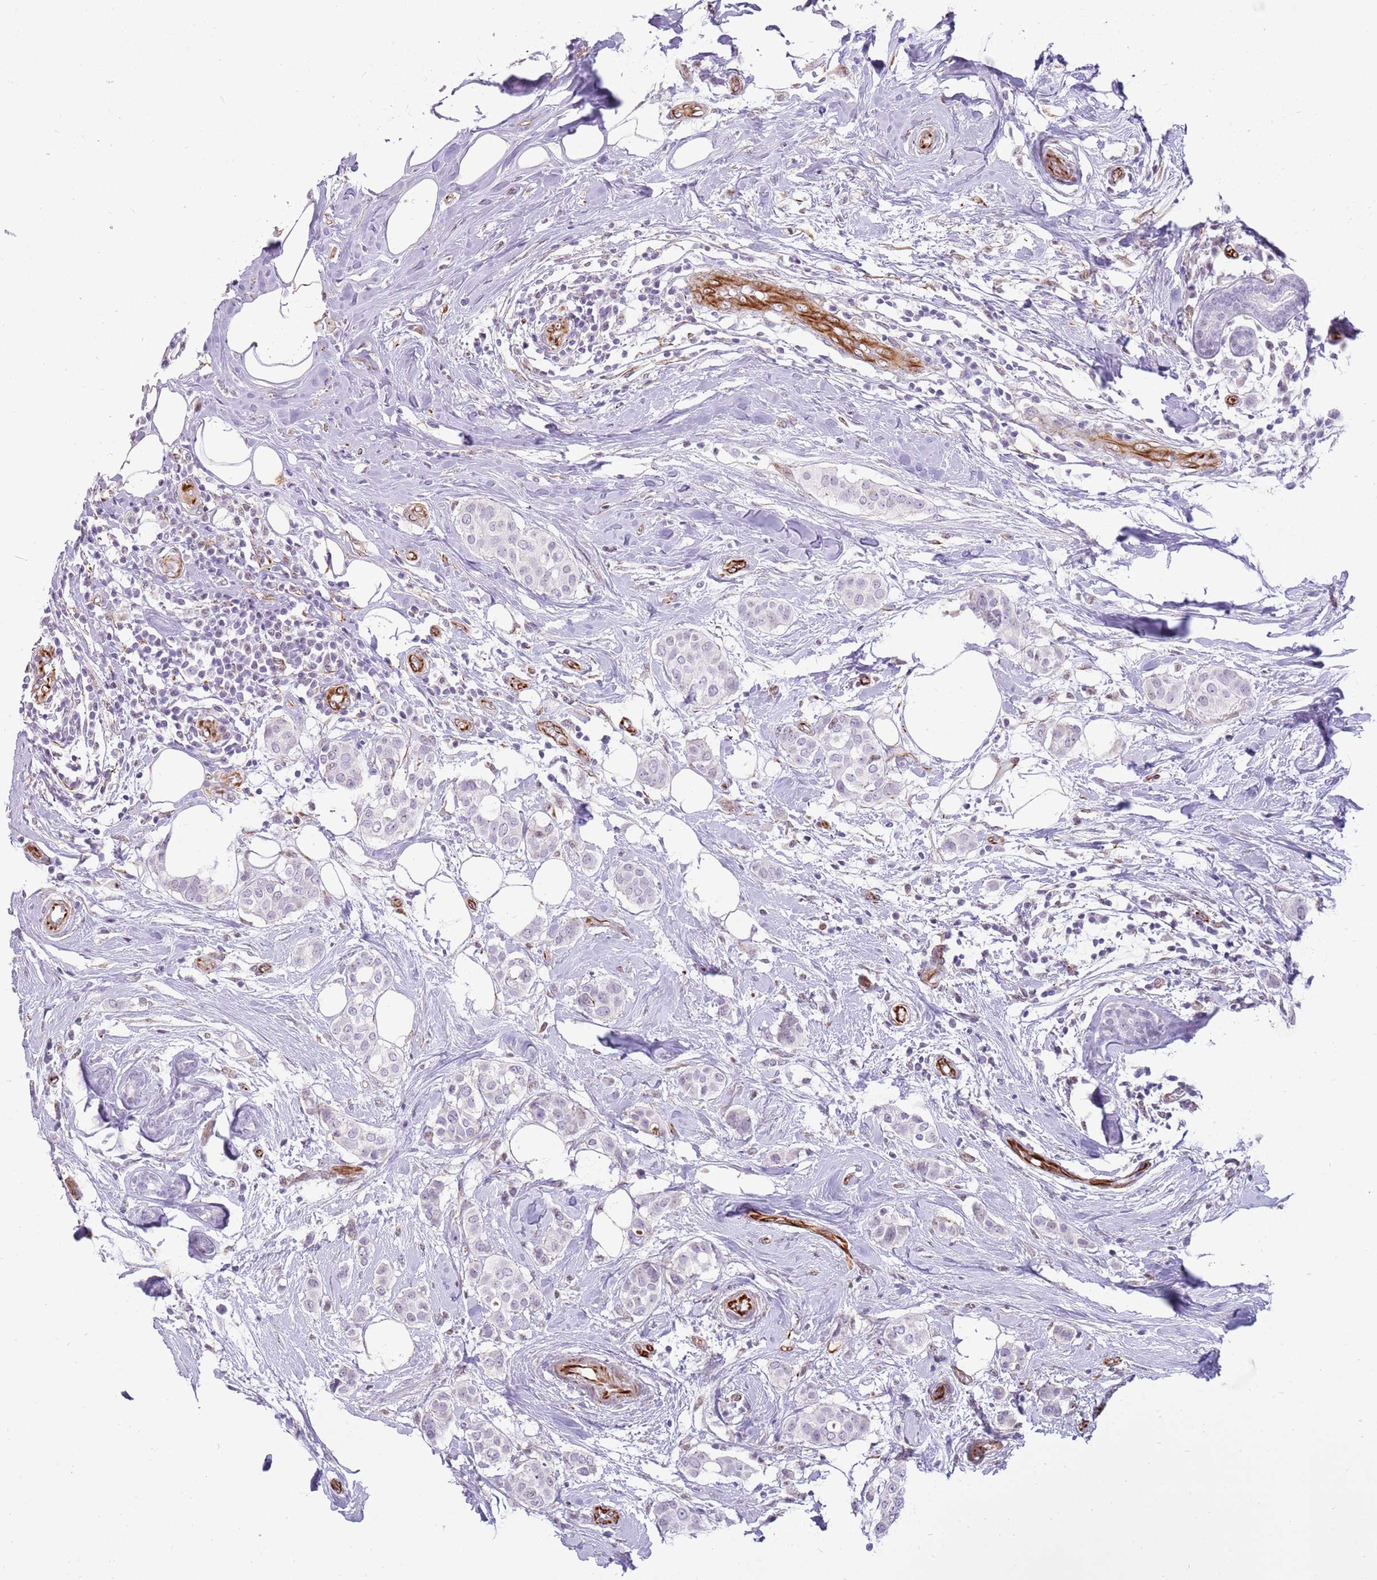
{"staining": {"intensity": "negative", "quantity": "none", "location": "none"}, "tissue": "breast cancer", "cell_type": "Tumor cells", "image_type": "cancer", "snomed": [{"axis": "morphology", "description": "Lobular carcinoma"}, {"axis": "topography", "description": "Breast"}], "caption": "A micrograph of human breast cancer is negative for staining in tumor cells. Nuclei are stained in blue.", "gene": "NBPF3", "patient": {"sex": "female", "age": 51}}